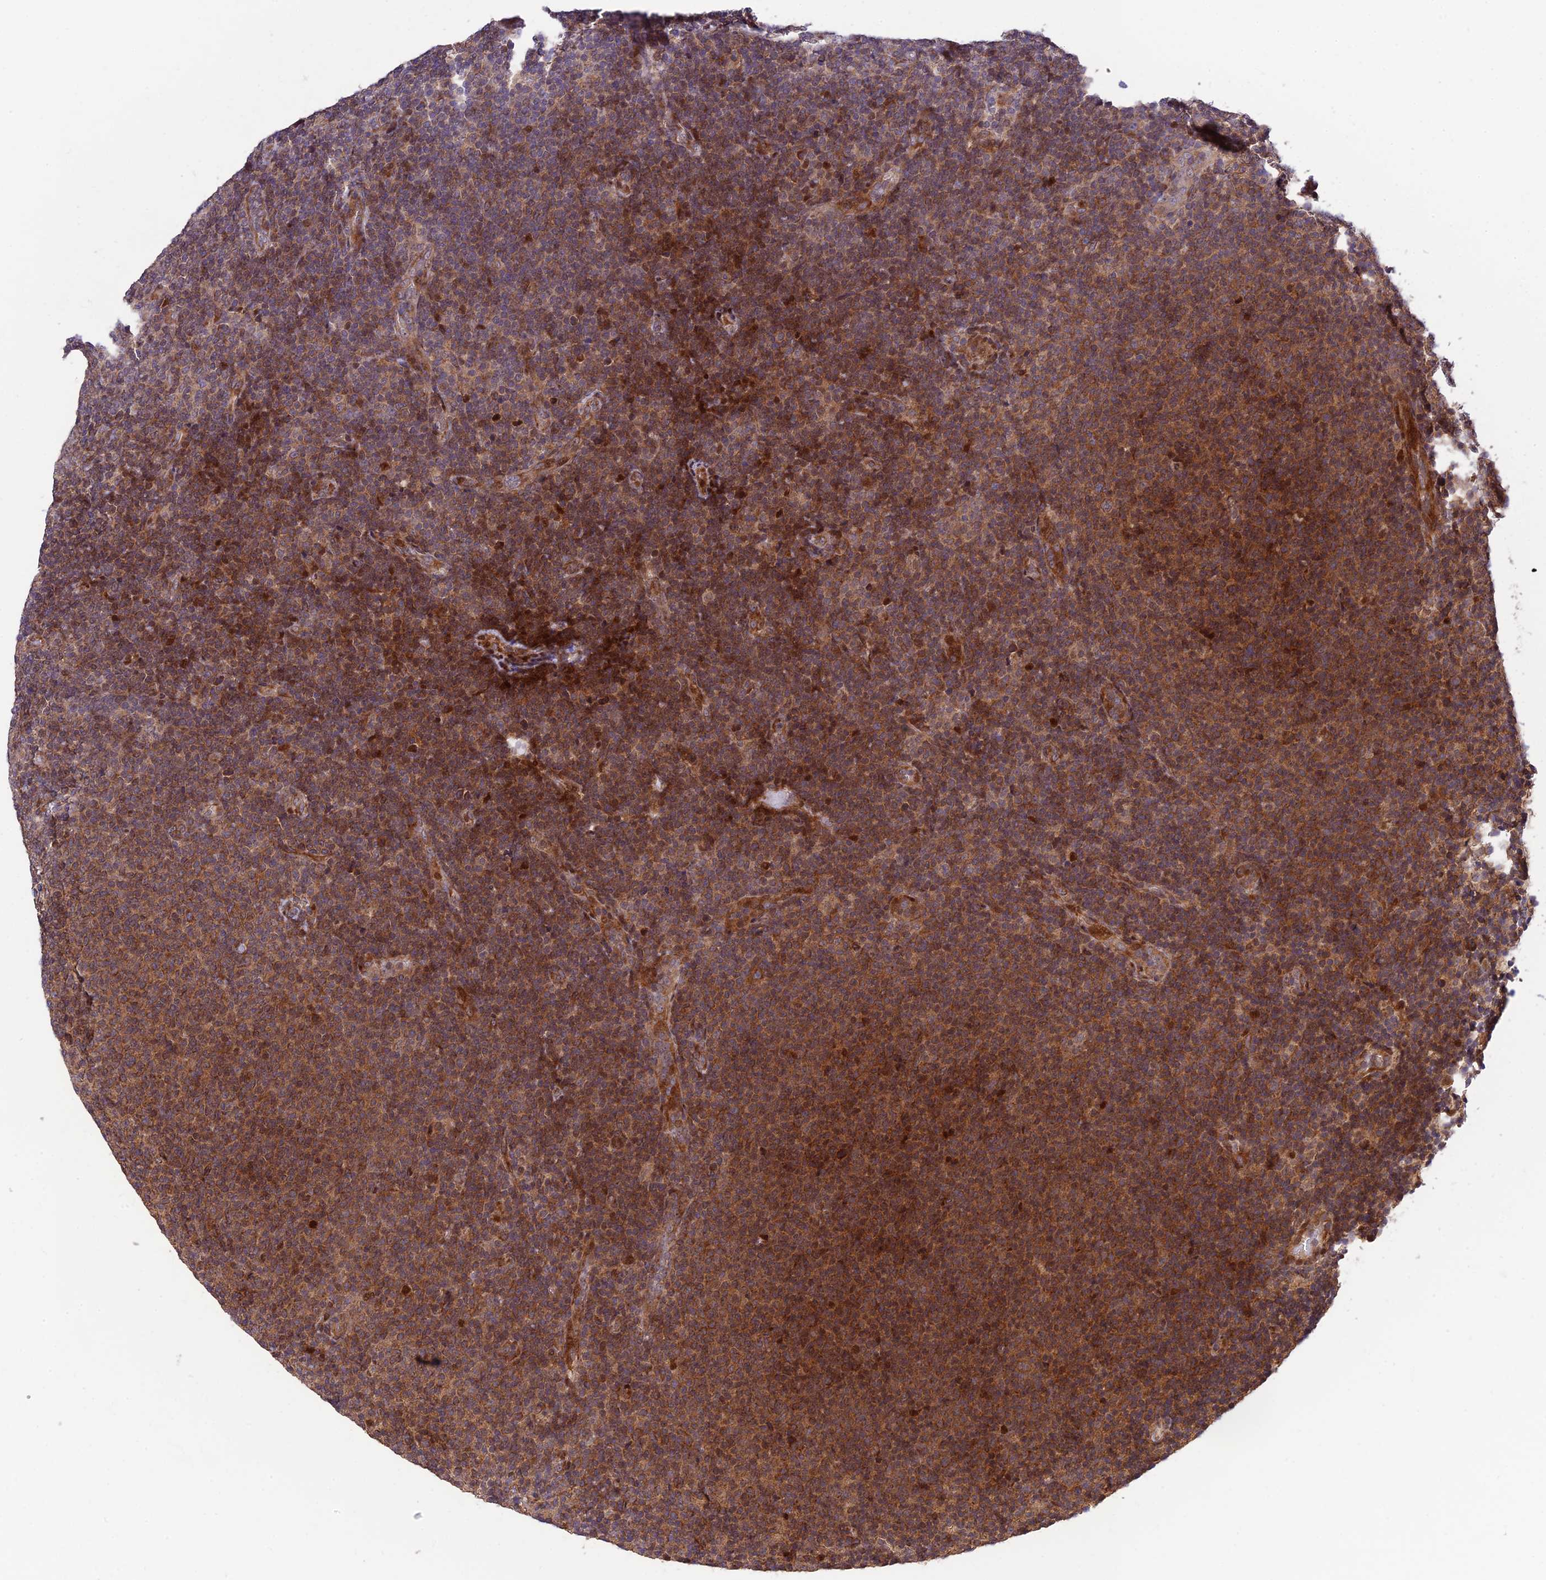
{"staining": {"intensity": "moderate", "quantity": ">75%", "location": "cytoplasmic/membranous"}, "tissue": "lymphoma", "cell_type": "Tumor cells", "image_type": "cancer", "snomed": [{"axis": "morphology", "description": "Malignant lymphoma, non-Hodgkin's type, Low grade"}, {"axis": "topography", "description": "Lymph node"}], "caption": "Low-grade malignant lymphoma, non-Hodgkin's type stained with a protein marker reveals moderate staining in tumor cells.", "gene": "PLEKHG2", "patient": {"sex": "male", "age": 66}}